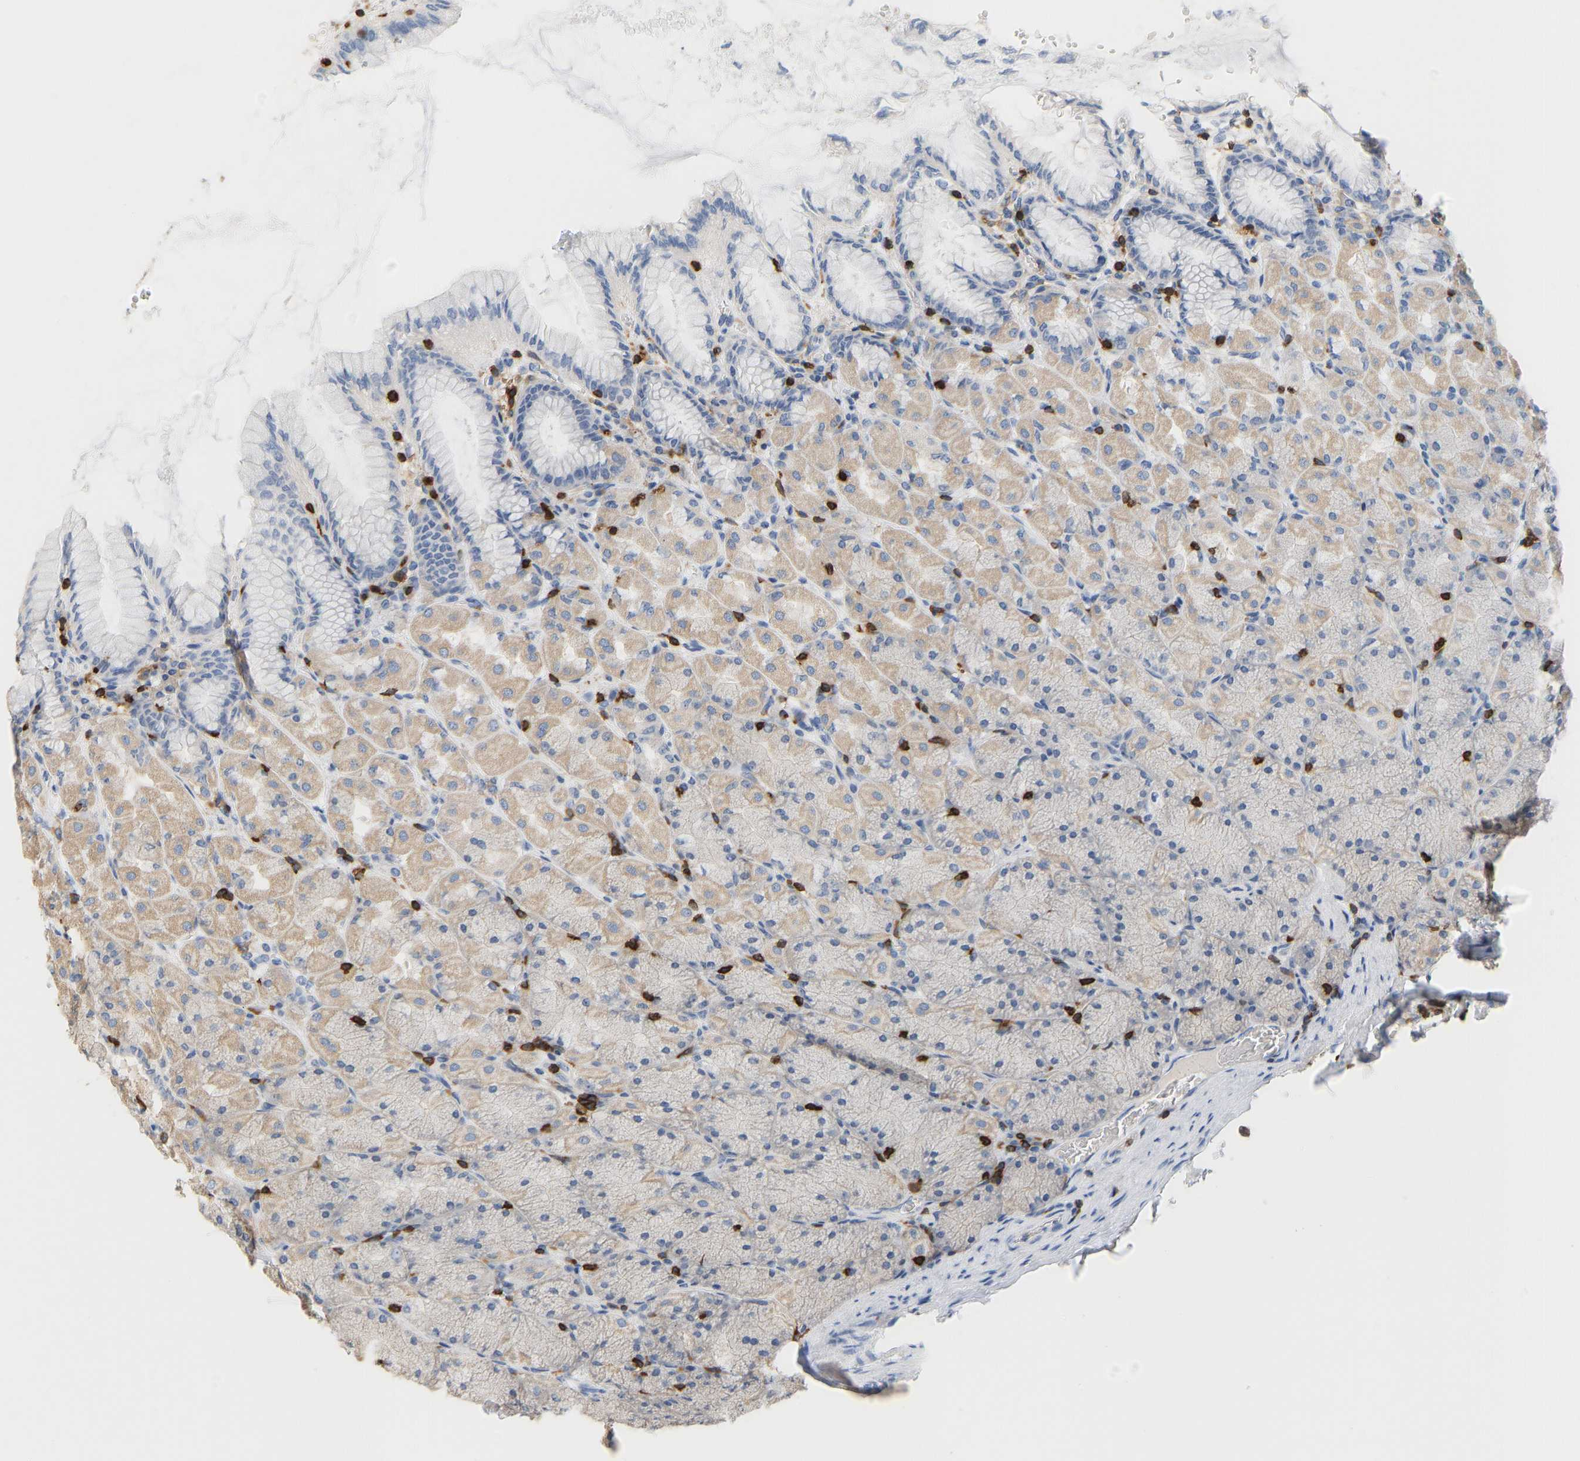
{"staining": {"intensity": "weak", "quantity": "25%-75%", "location": "cytoplasmic/membranous"}, "tissue": "stomach", "cell_type": "Glandular cells", "image_type": "normal", "snomed": [{"axis": "morphology", "description": "Normal tissue, NOS"}, {"axis": "topography", "description": "Stomach, upper"}], "caption": "Immunohistochemistry (IHC) (DAB (3,3'-diaminobenzidine)) staining of normal human stomach shows weak cytoplasmic/membranous protein positivity in approximately 25%-75% of glandular cells.", "gene": "EVL", "patient": {"sex": "female", "age": 56}}